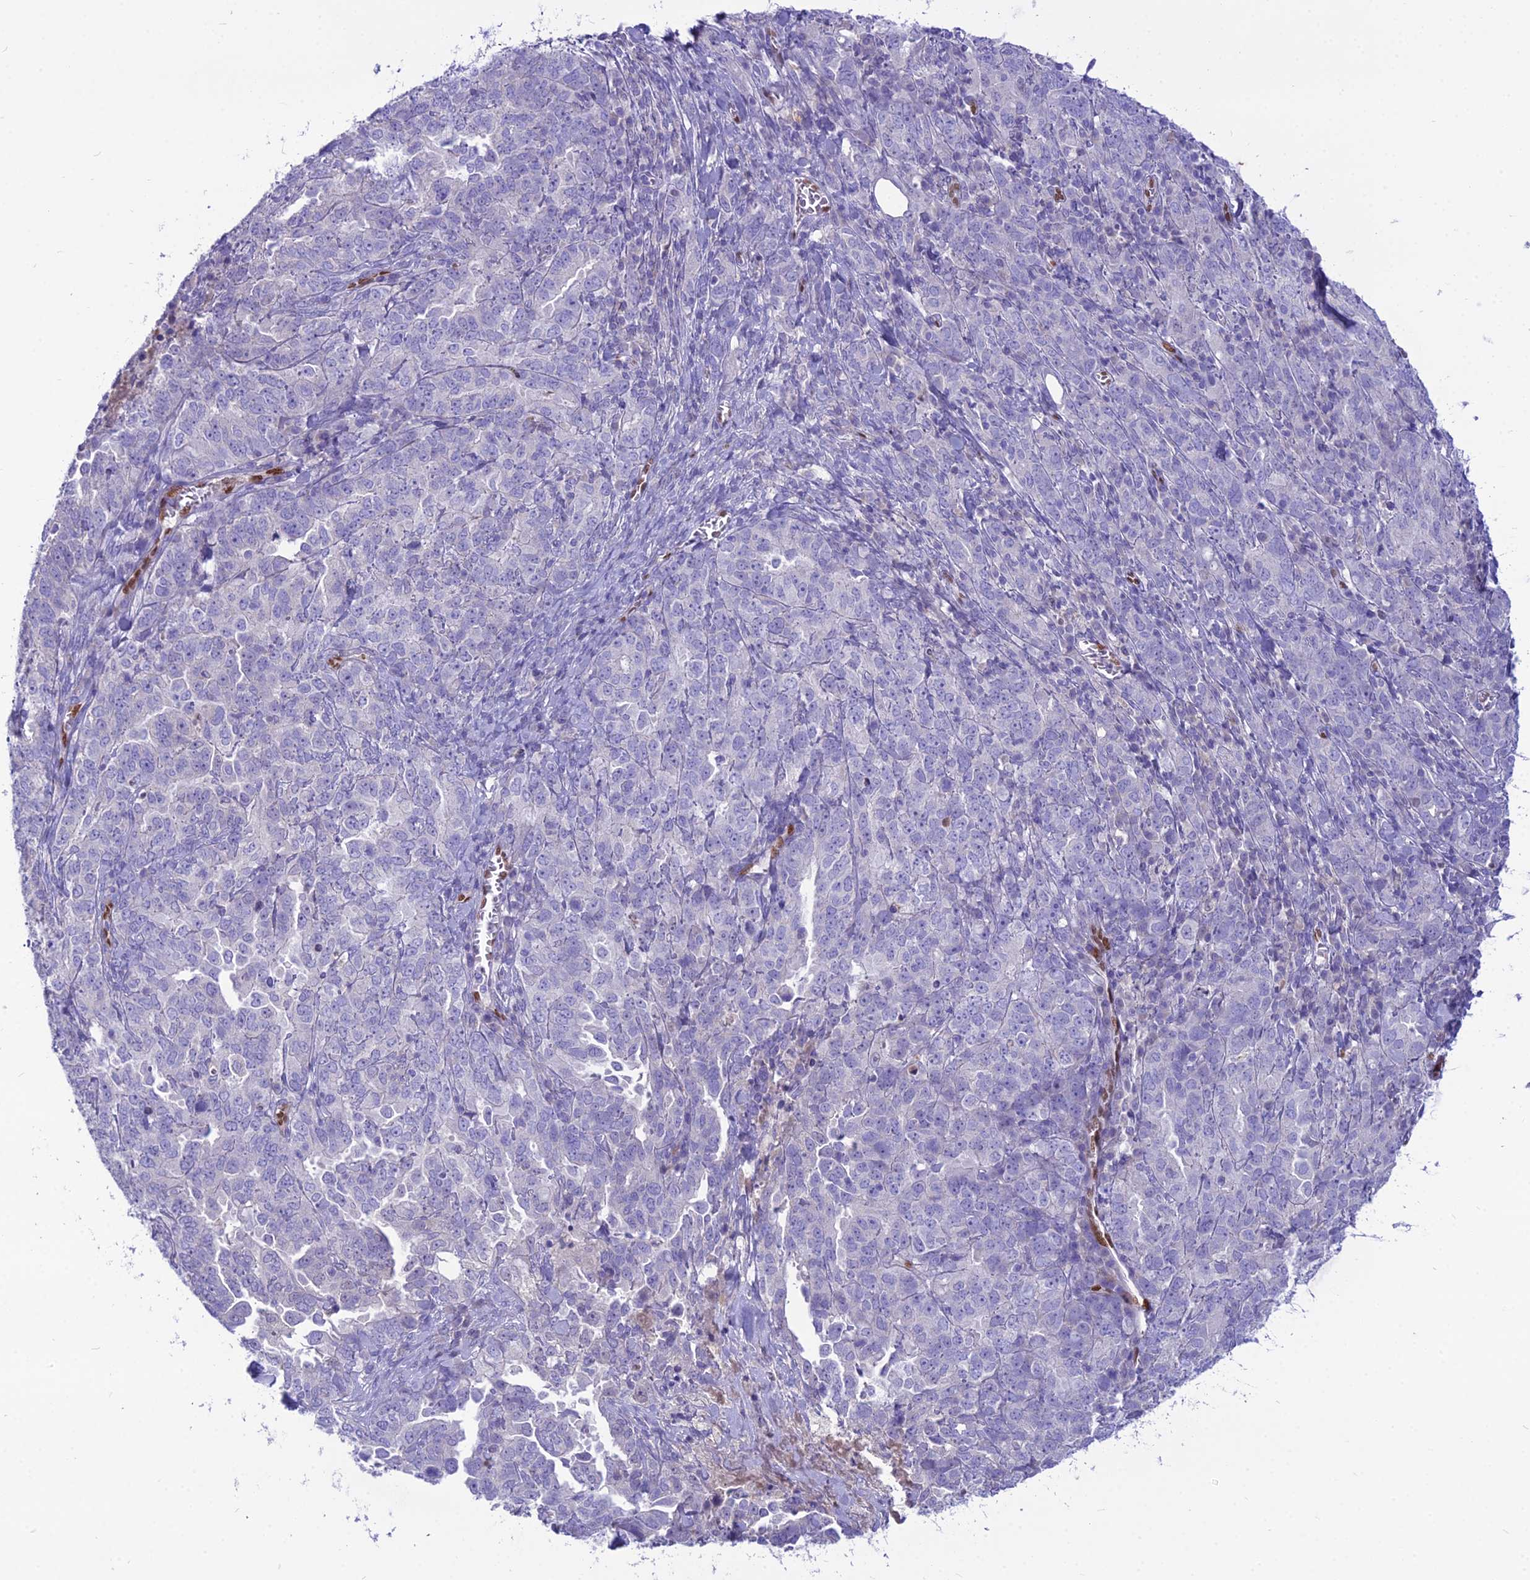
{"staining": {"intensity": "negative", "quantity": "none", "location": "none"}, "tissue": "ovarian cancer", "cell_type": "Tumor cells", "image_type": "cancer", "snomed": [{"axis": "morphology", "description": "Carcinoma, endometroid"}, {"axis": "topography", "description": "Ovary"}], "caption": "Endometroid carcinoma (ovarian) was stained to show a protein in brown. There is no significant positivity in tumor cells.", "gene": "NOVA2", "patient": {"sex": "female", "age": 62}}